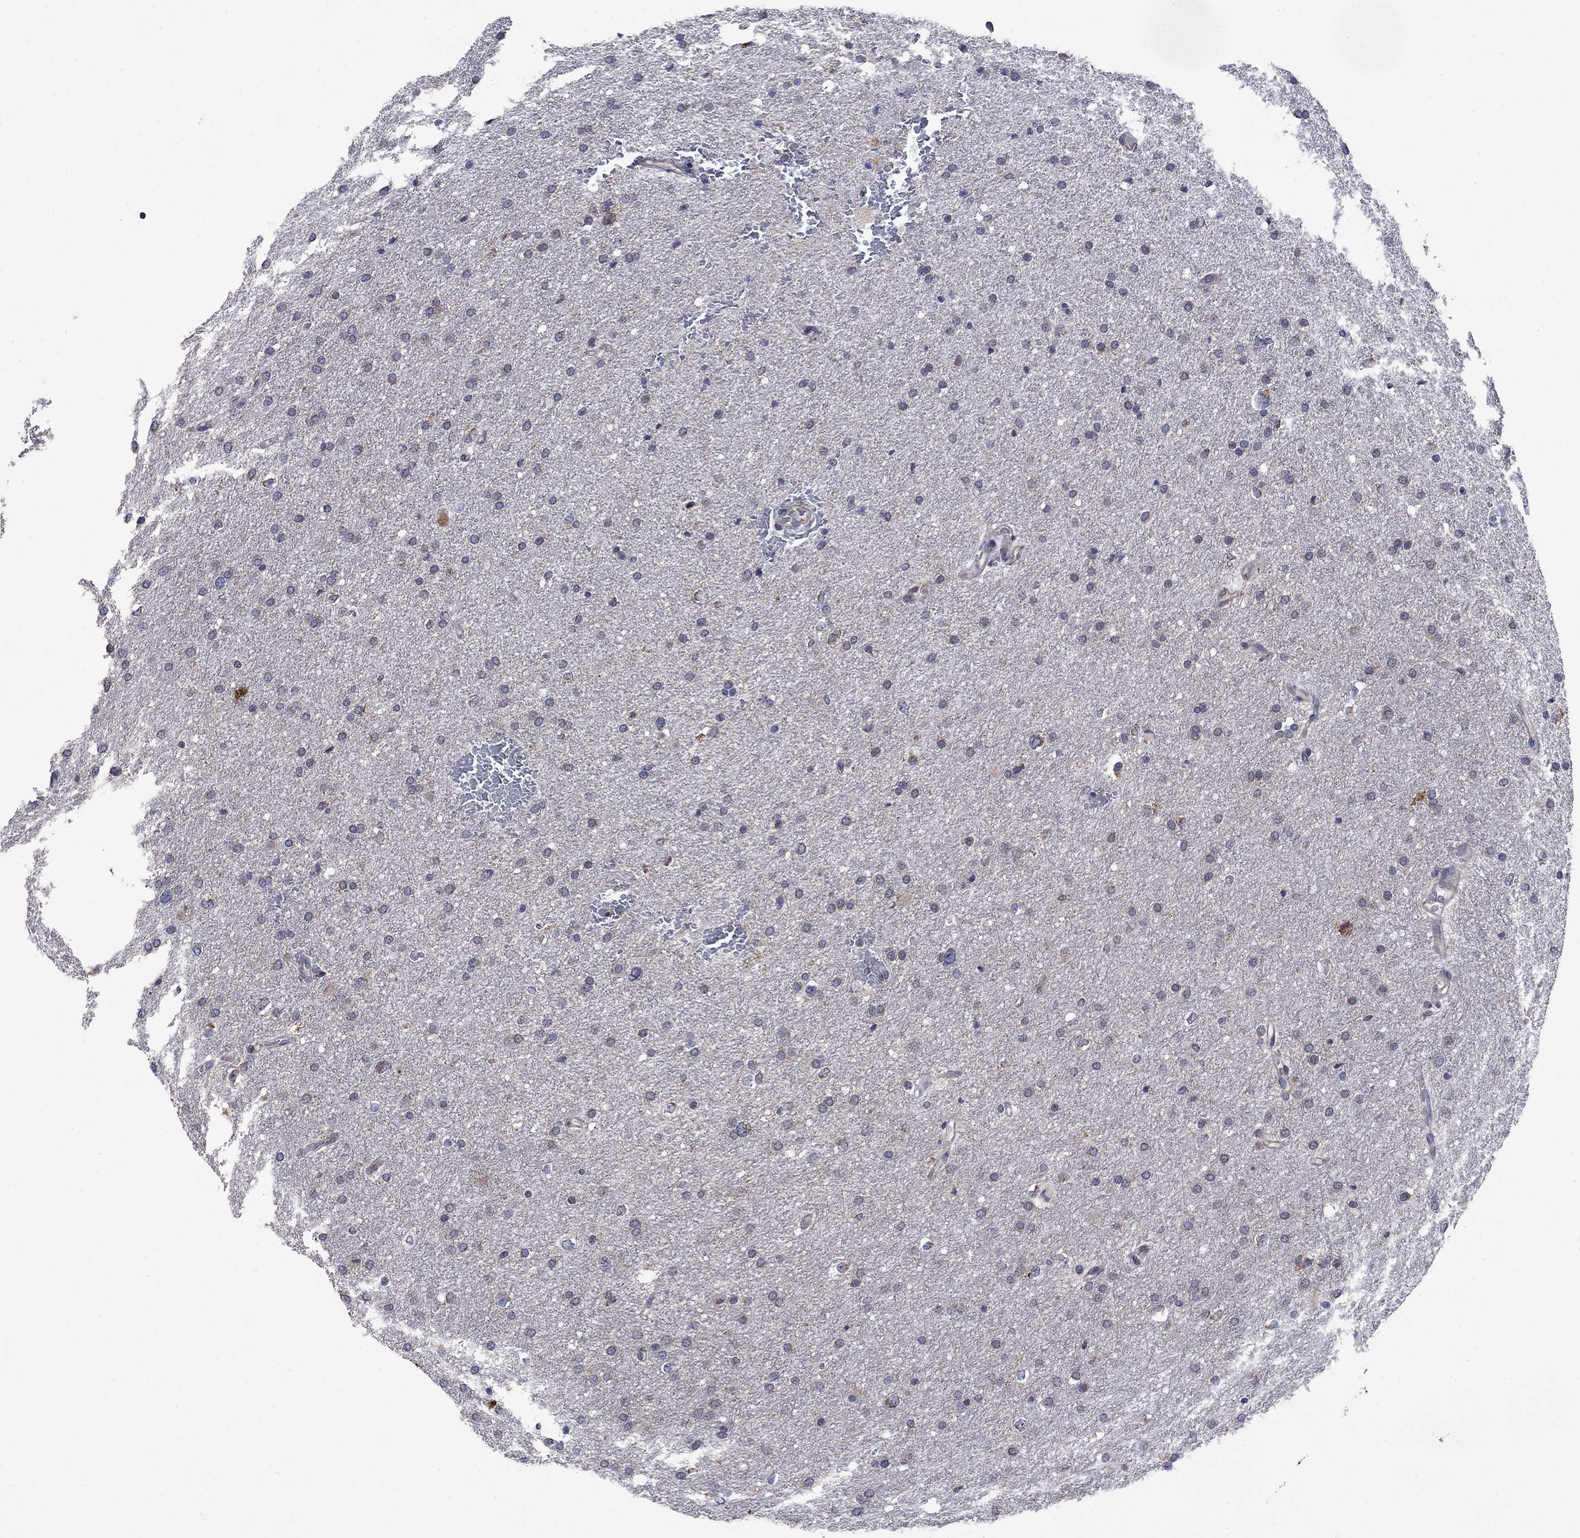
{"staining": {"intensity": "weak", "quantity": "<25%", "location": "cytoplasmic/membranous"}, "tissue": "glioma", "cell_type": "Tumor cells", "image_type": "cancer", "snomed": [{"axis": "morphology", "description": "Glioma, malignant, Low grade"}, {"axis": "topography", "description": "Brain"}], "caption": "This is a image of immunohistochemistry staining of glioma, which shows no expression in tumor cells.", "gene": "FURIN", "patient": {"sex": "female", "age": 37}}